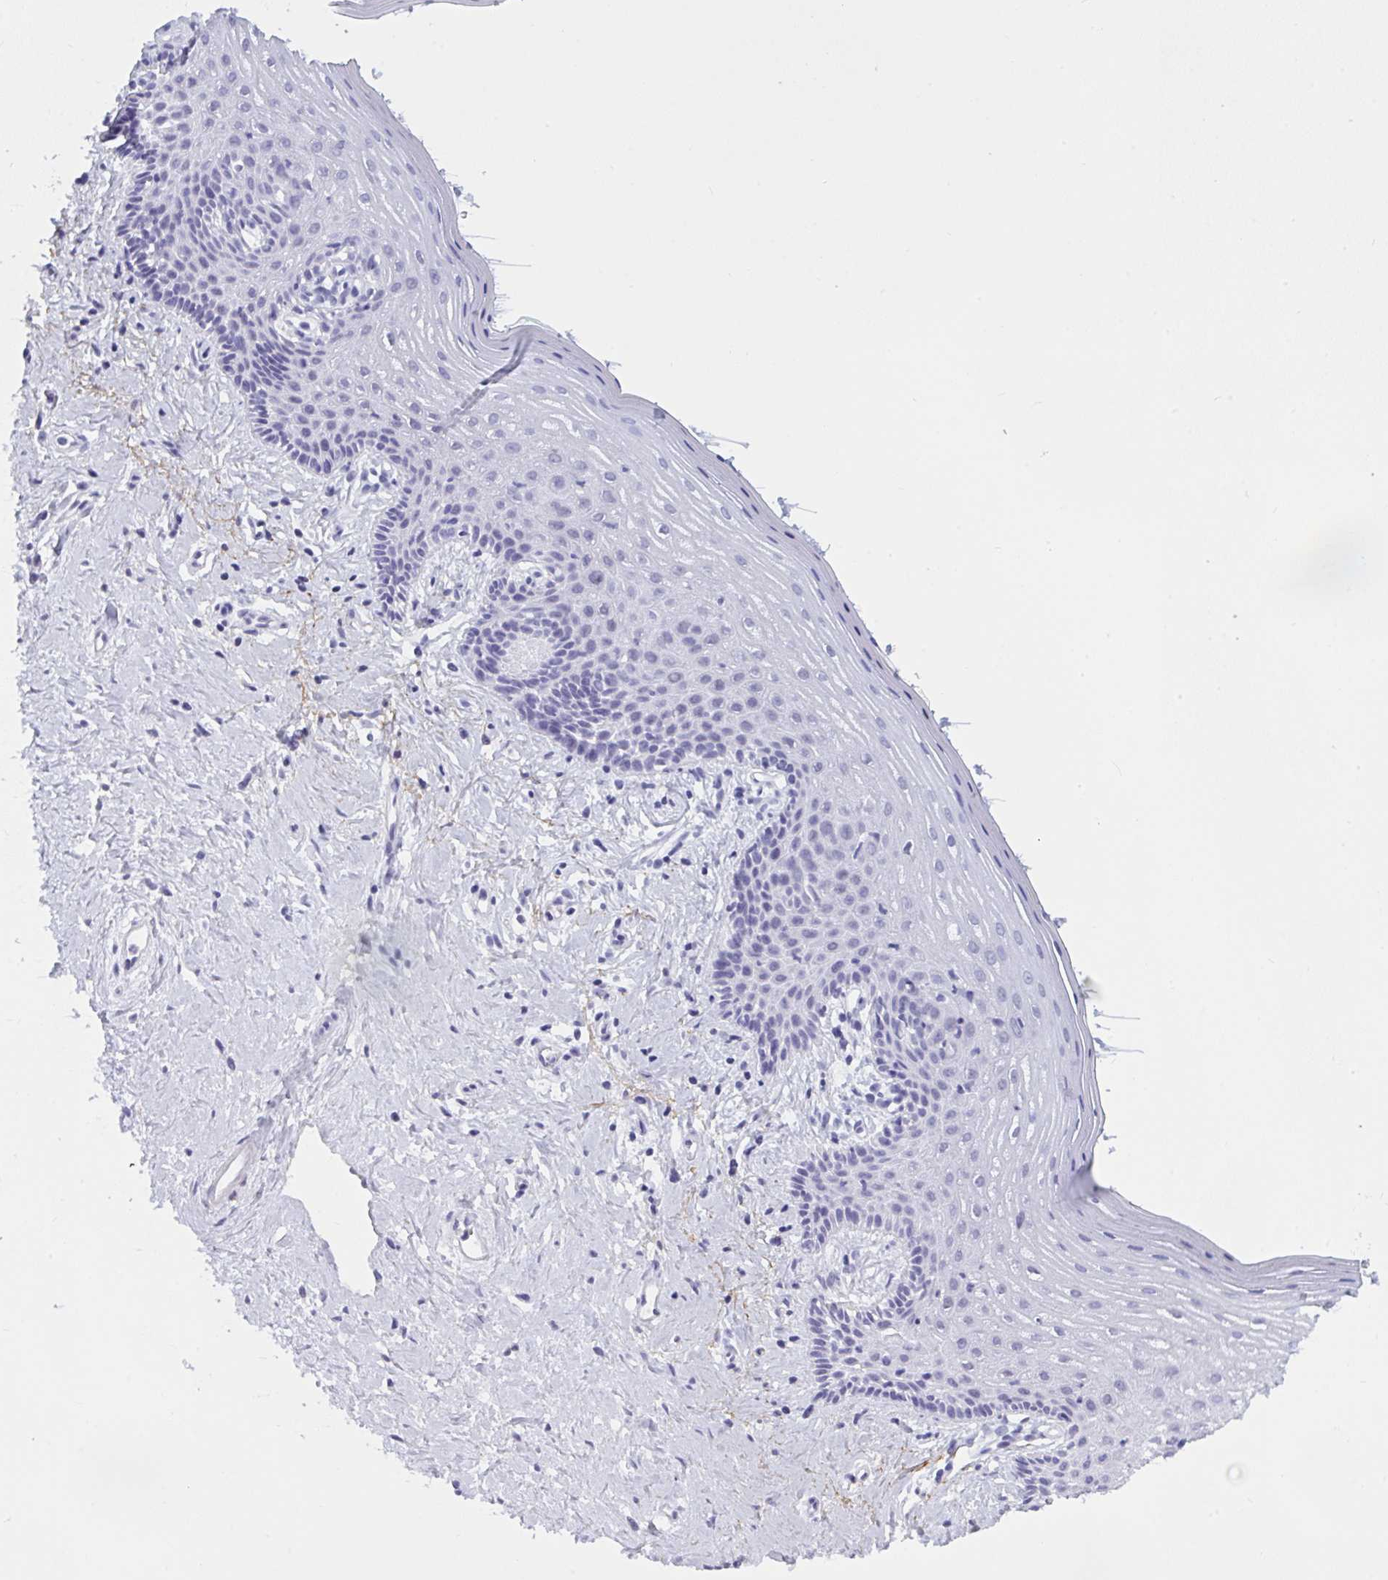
{"staining": {"intensity": "negative", "quantity": "none", "location": "none"}, "tissue": "vagina", "cell_type": "Squamous epithelial cells", "image_type": "normal", "snomed": [{"axis": "morphology", "description": "Normal tissue, NOS"}, {"axis": "topography", "description": "Vagina"}], "caption": "Immunohistochemistry image of normal human vagina stained for a protein (brown), which reveals no positivity in squamous epithelial cells. Nuclei are stained in blue.", "gene": "ELN", "patient": {"sex": "female", "age": 42}}